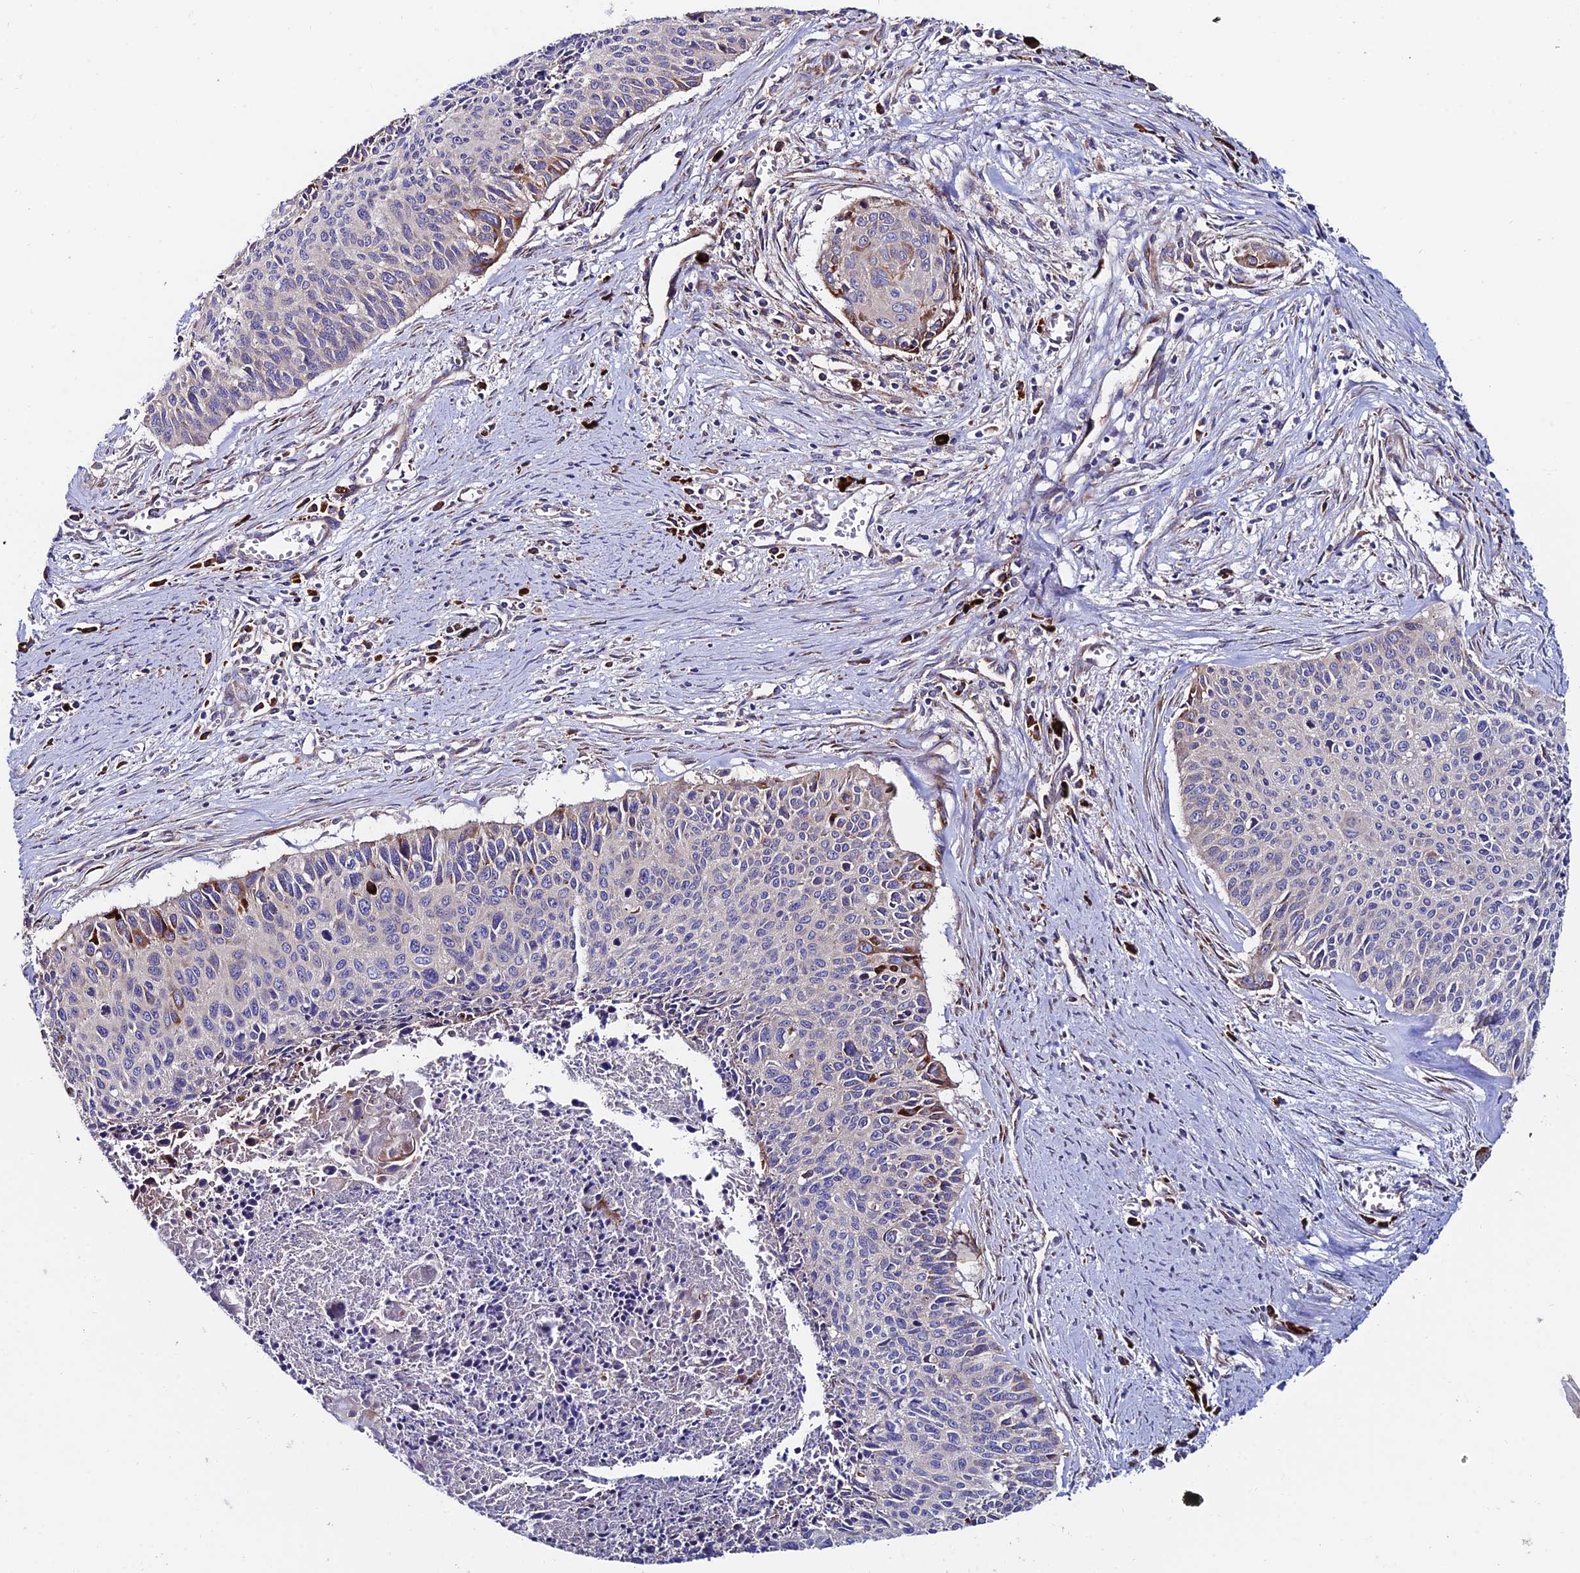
{"staining": {"intensity": "moderate", "quantity": "<25%", "location": "cytoplasmic/membranous"}, "tissue": "cervical cancer", "cell_type": "Tumor cells", "image_type": "cancer", "snomed": [{"axis": "morphology", "description": "Squamous cell carcinoma, NOS"}, {"axis": "topography", "description": "Cervix"}], "caption": "The micrograph shows staining of cervical squamous cell carcinoma, revealing moderate cytoplasmic/membranous protein expression (brown color) within tumor cells. The staining was performed using DAB (3,3'-diaminobenzidine), with brown indicating positive protein expression. Nuclei are stained blue with hematoxylin.", "gene": "EIF3K", "patient": {"sex": "female", "age": 55}}